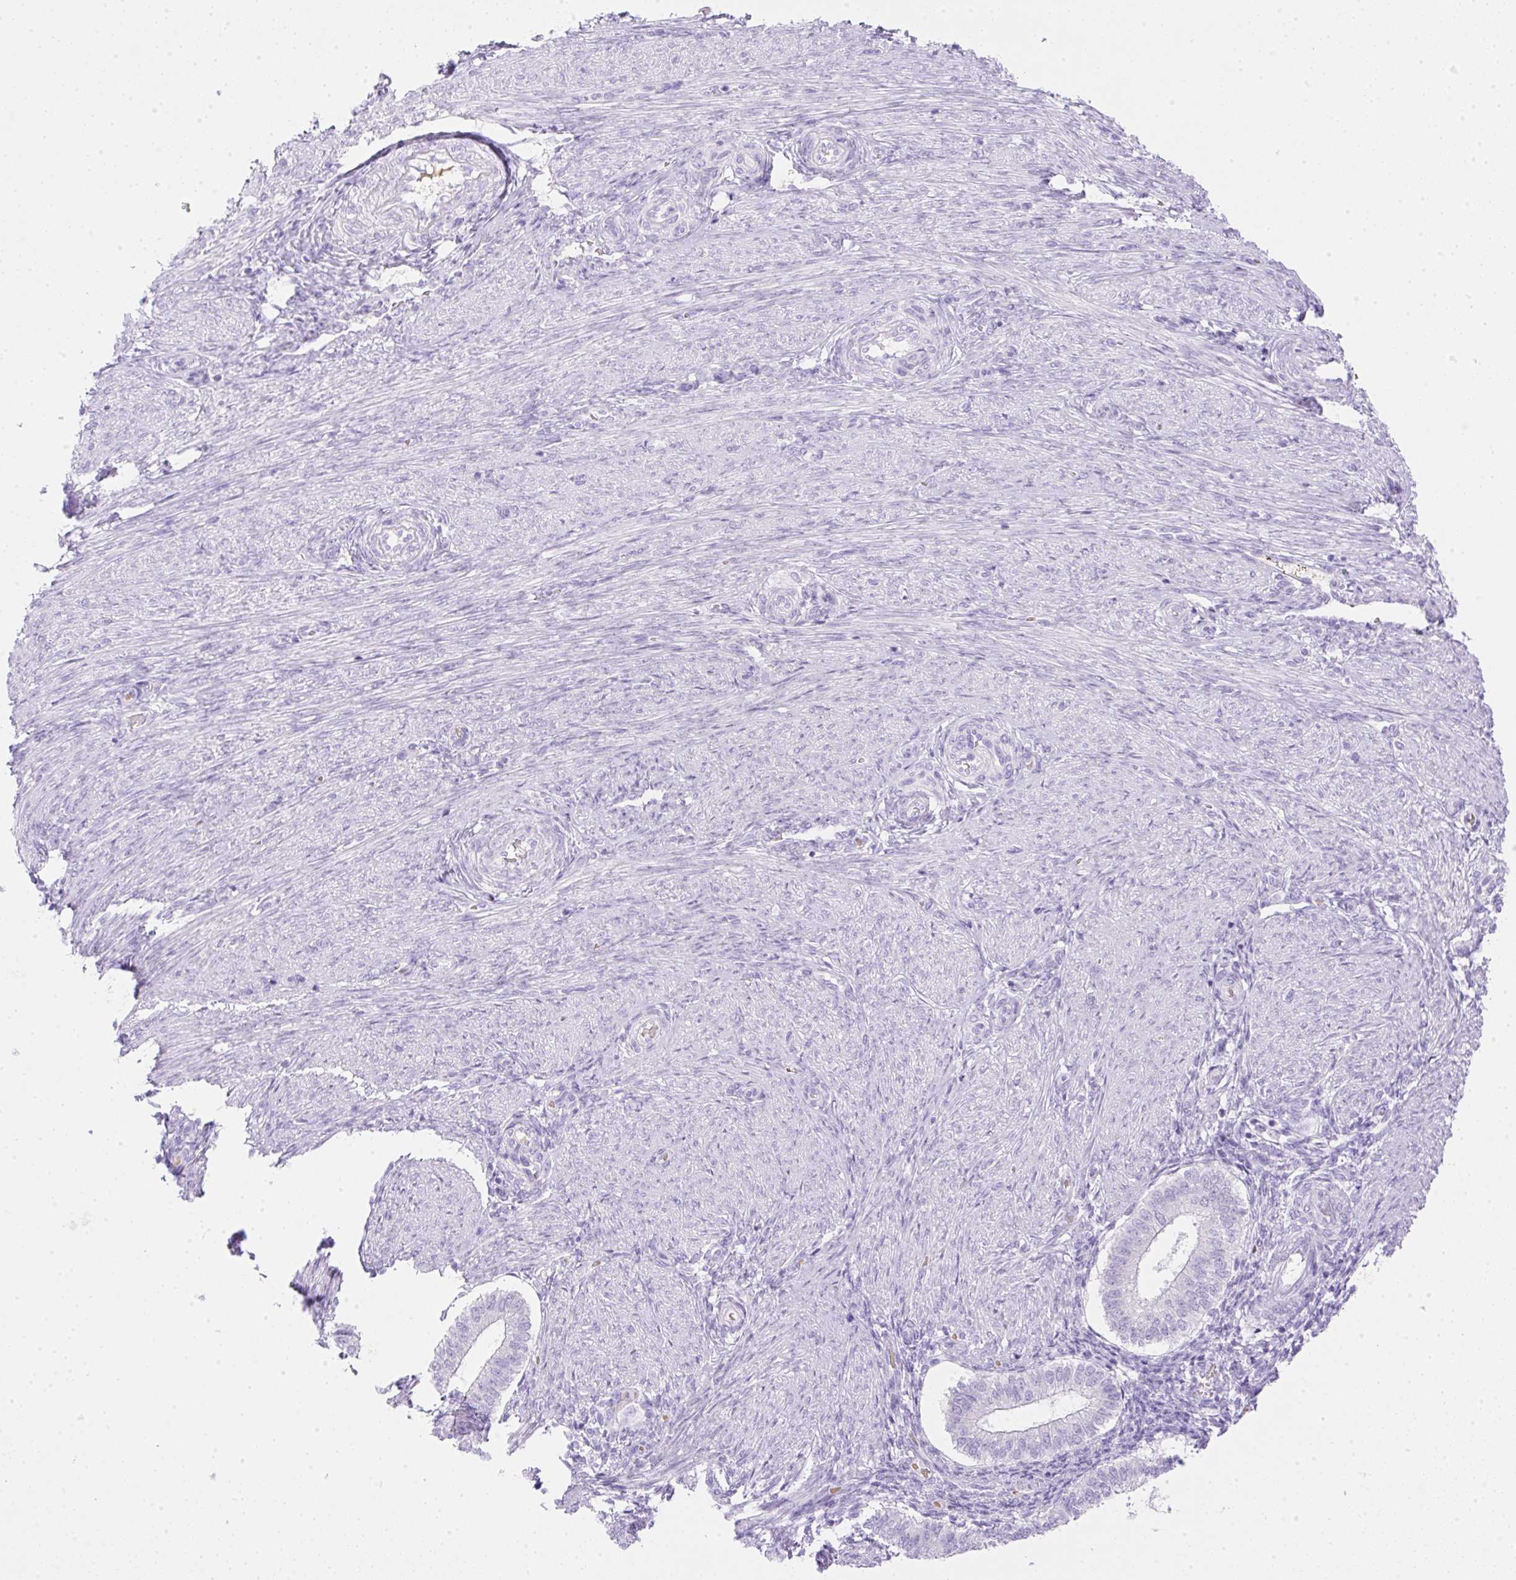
{"staining": {"intensity": "negative", "quantity": "none", "location": "none"}, "tissue": "endometrium", "cell_type": "Cells in endometrial stroma", "image_type": "normal", "snomed": [{"axis": "morphology", "description": "Normal tissue, NOS"}, {"axis": "topography", "description": "Endometrium"}], "caption": "An immunohistochemistry (IHC) micrograph of normal endometrium is shown. There is no staining in cells in endometrial stroma of endometrium. (DAB (3,3'-diaminobenzidine) immunohistochemistry (IHC) with hematoxylin counter stain).", "gene": "CDX1", "patient": {"sex": "female", "age": 25}}